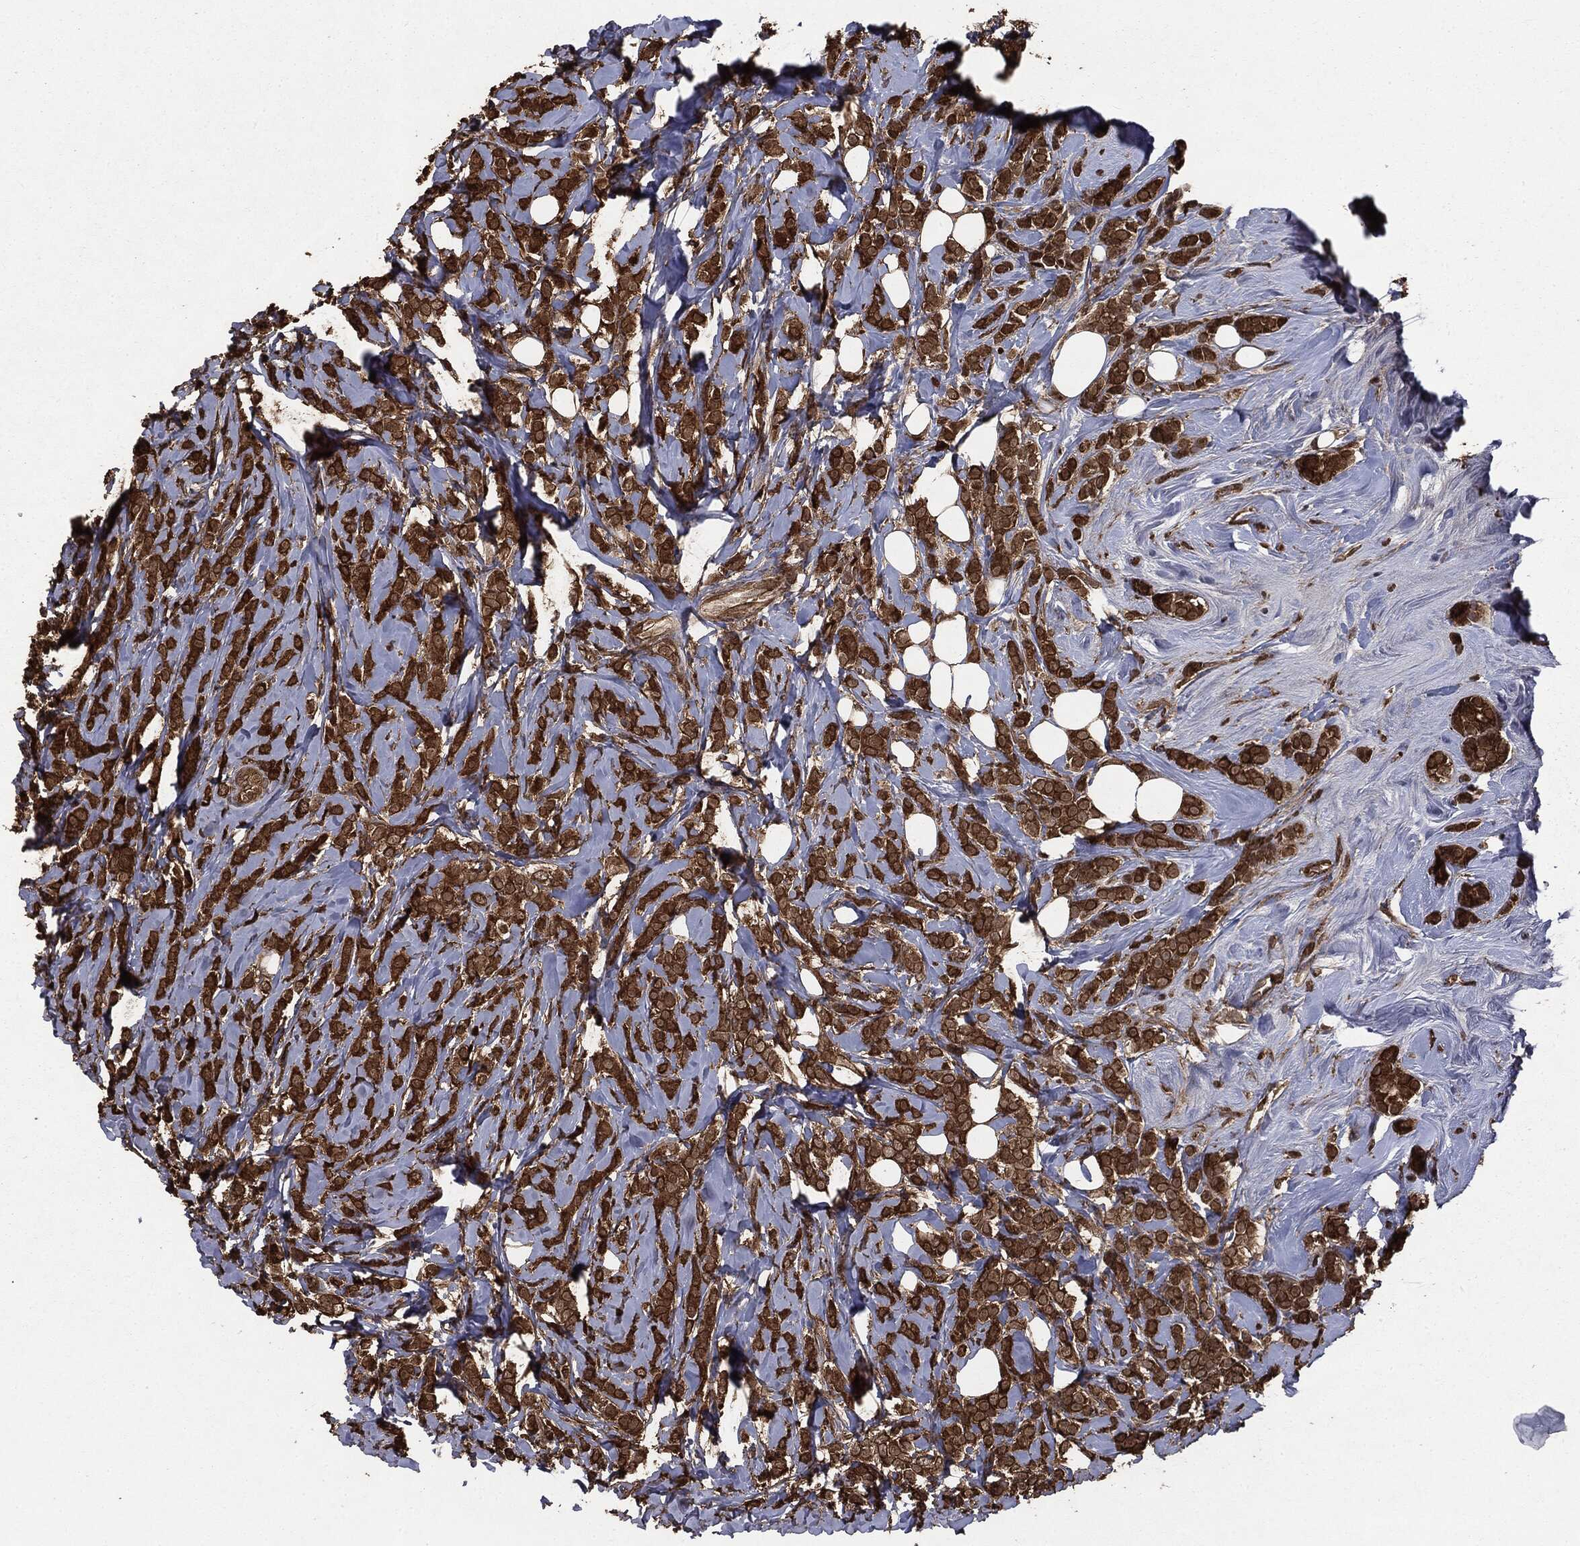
{"staining": {"intensity": "strong", "quantity": ">75%", "location": "cytoplasmic/membranous"}, "tissue": "breast cancer", "cell_type": "Tumor cells", "image_type": "cancer", "snomed": [{"axis": "morphology", "description": "Lobular carcinoma"}, {"axis": "topography", "description": "Breast"}], "caption": "IHC histopathology image of lobular carcinoma (breast) stained for a protein (brown), which displays high levels of strong cytoplasmic/membranous staining in approximately >75% of tumor cells.", "gene": "NME1", "patient": {"sex": "female", "age": 49}}